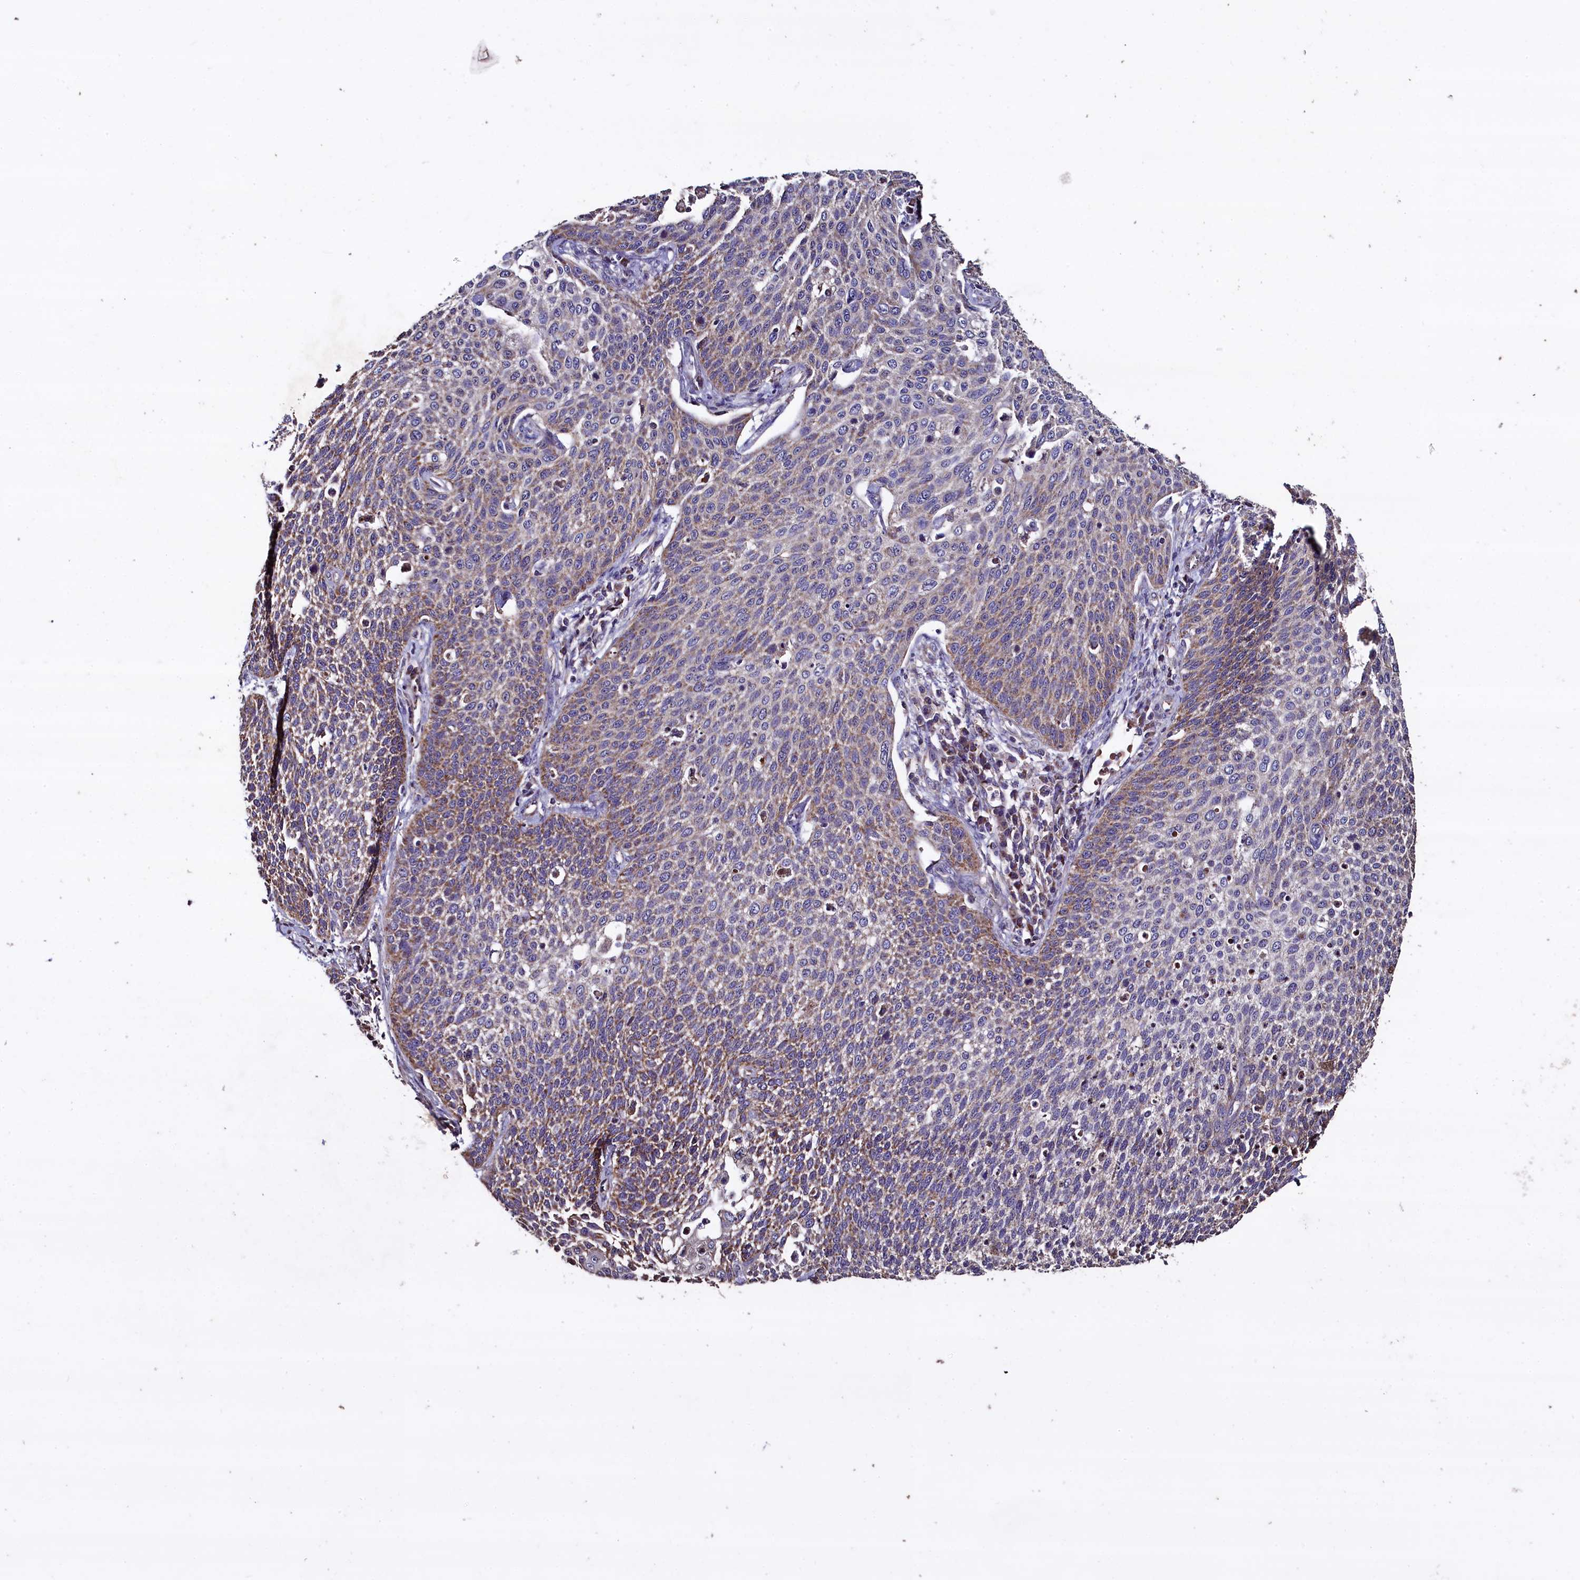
{"staining": {"intensity": "weak", "quantity": ">75%", "location": "cytoplasmic/membranous"}, "tissue": "cervical cancer", "cell_type": "Tumor cells", "image_type": "cancer", "snomed": [{"axis": "morphology", "description": "Squamous cell carcinoma, NOS"}, {"axis": "topography", "description": "Cervix"}], "caption": "DAB (3,3'-diaminobenzidine) immunohistochemical staining of cervical squamous cell carcinoma exhibits weak cytoplasmic/membranous protein positivity in approximately >75% of tumor cells.", "gene": "COQ9", "patient": {"sex": "female", "age": 34}}